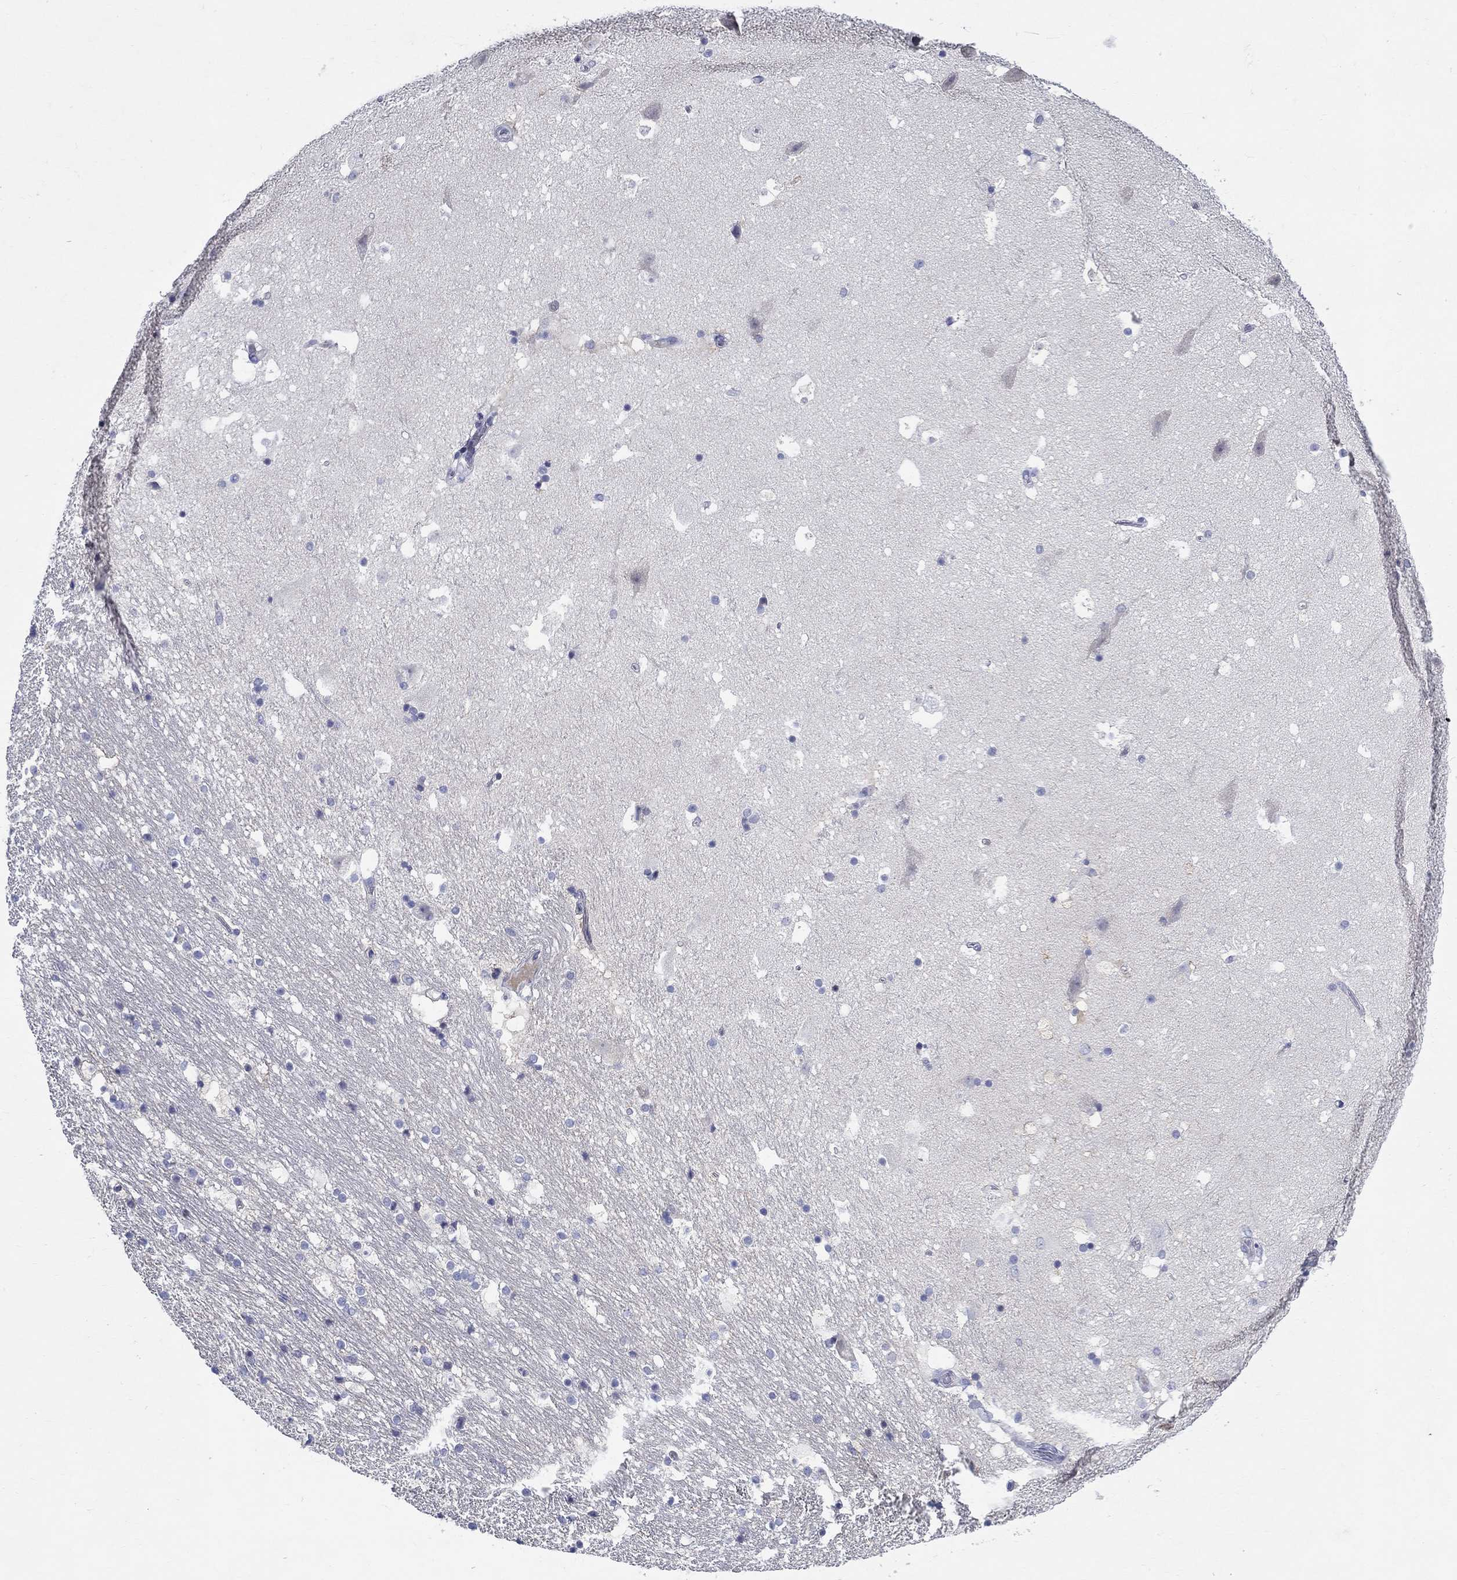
{"staining": {"intensity": "negative", "quantity": "none", "location": "none"}, "tissue": "hippocampus", "cell_type": "Glial cells", "image_type": "normal", "snomed": [{"axis": "morphology", "description": "Normal tissue, NOS"}, {"axis": "topography", "description": "Hippocampus"}], "caption": "DAB (3,3'-diaminobenzidine) immunohistochemical staining of normal hippocampus demonstrates no significant staining in glial cells.", "gene": "CRYGA", "patient": {"sex": "male", "age": 51}}